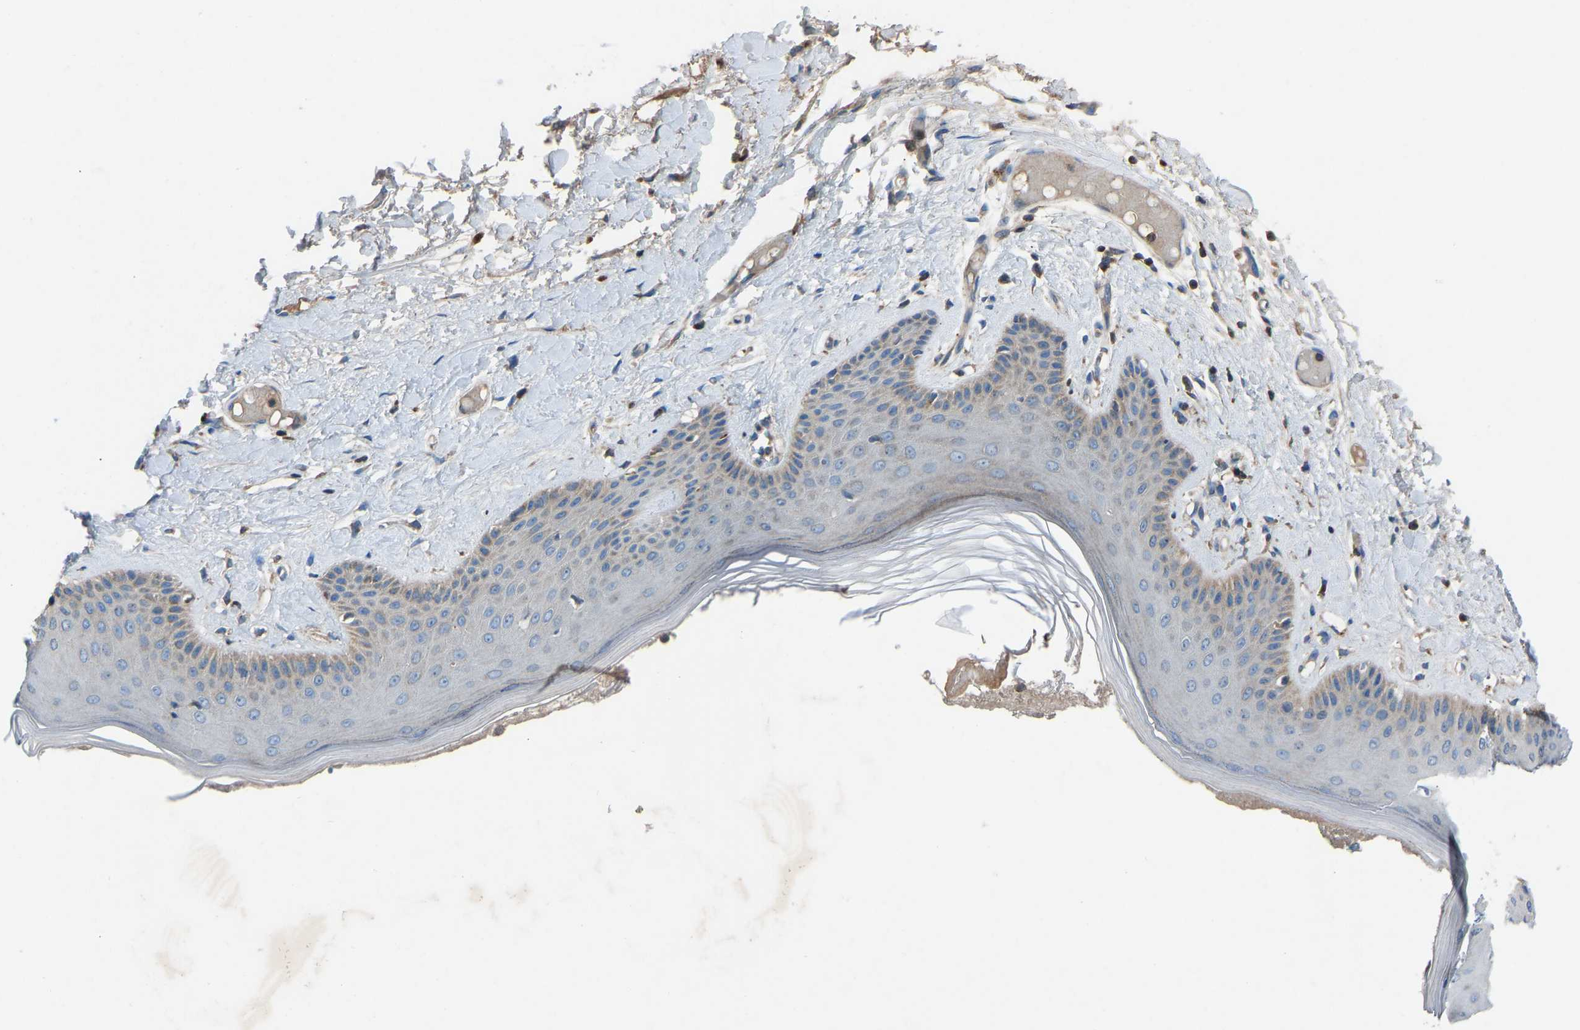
{"staining": {"intensity": "moderate", "quantity": "<25%", "location": "cytoplasmic/membranous"}, "tissue": "skin", "cell_type": "Epidermal cells", "image_type": "normal", "snomed": [{"axis": "morphology", "description": "Normal tissue, NOS"}, {"axis": "topography", "description": "Vulva"}], "caption": "The histopathology image exhibits a brown stain indicating the presence of a protein in the cytoplasmic/membranous of epidermal cells in skin. (Brightfield microscopy of DAB IHC at high magnification).", "gene": "GRK6", "patient": {"sex": "female", "age": 73}}